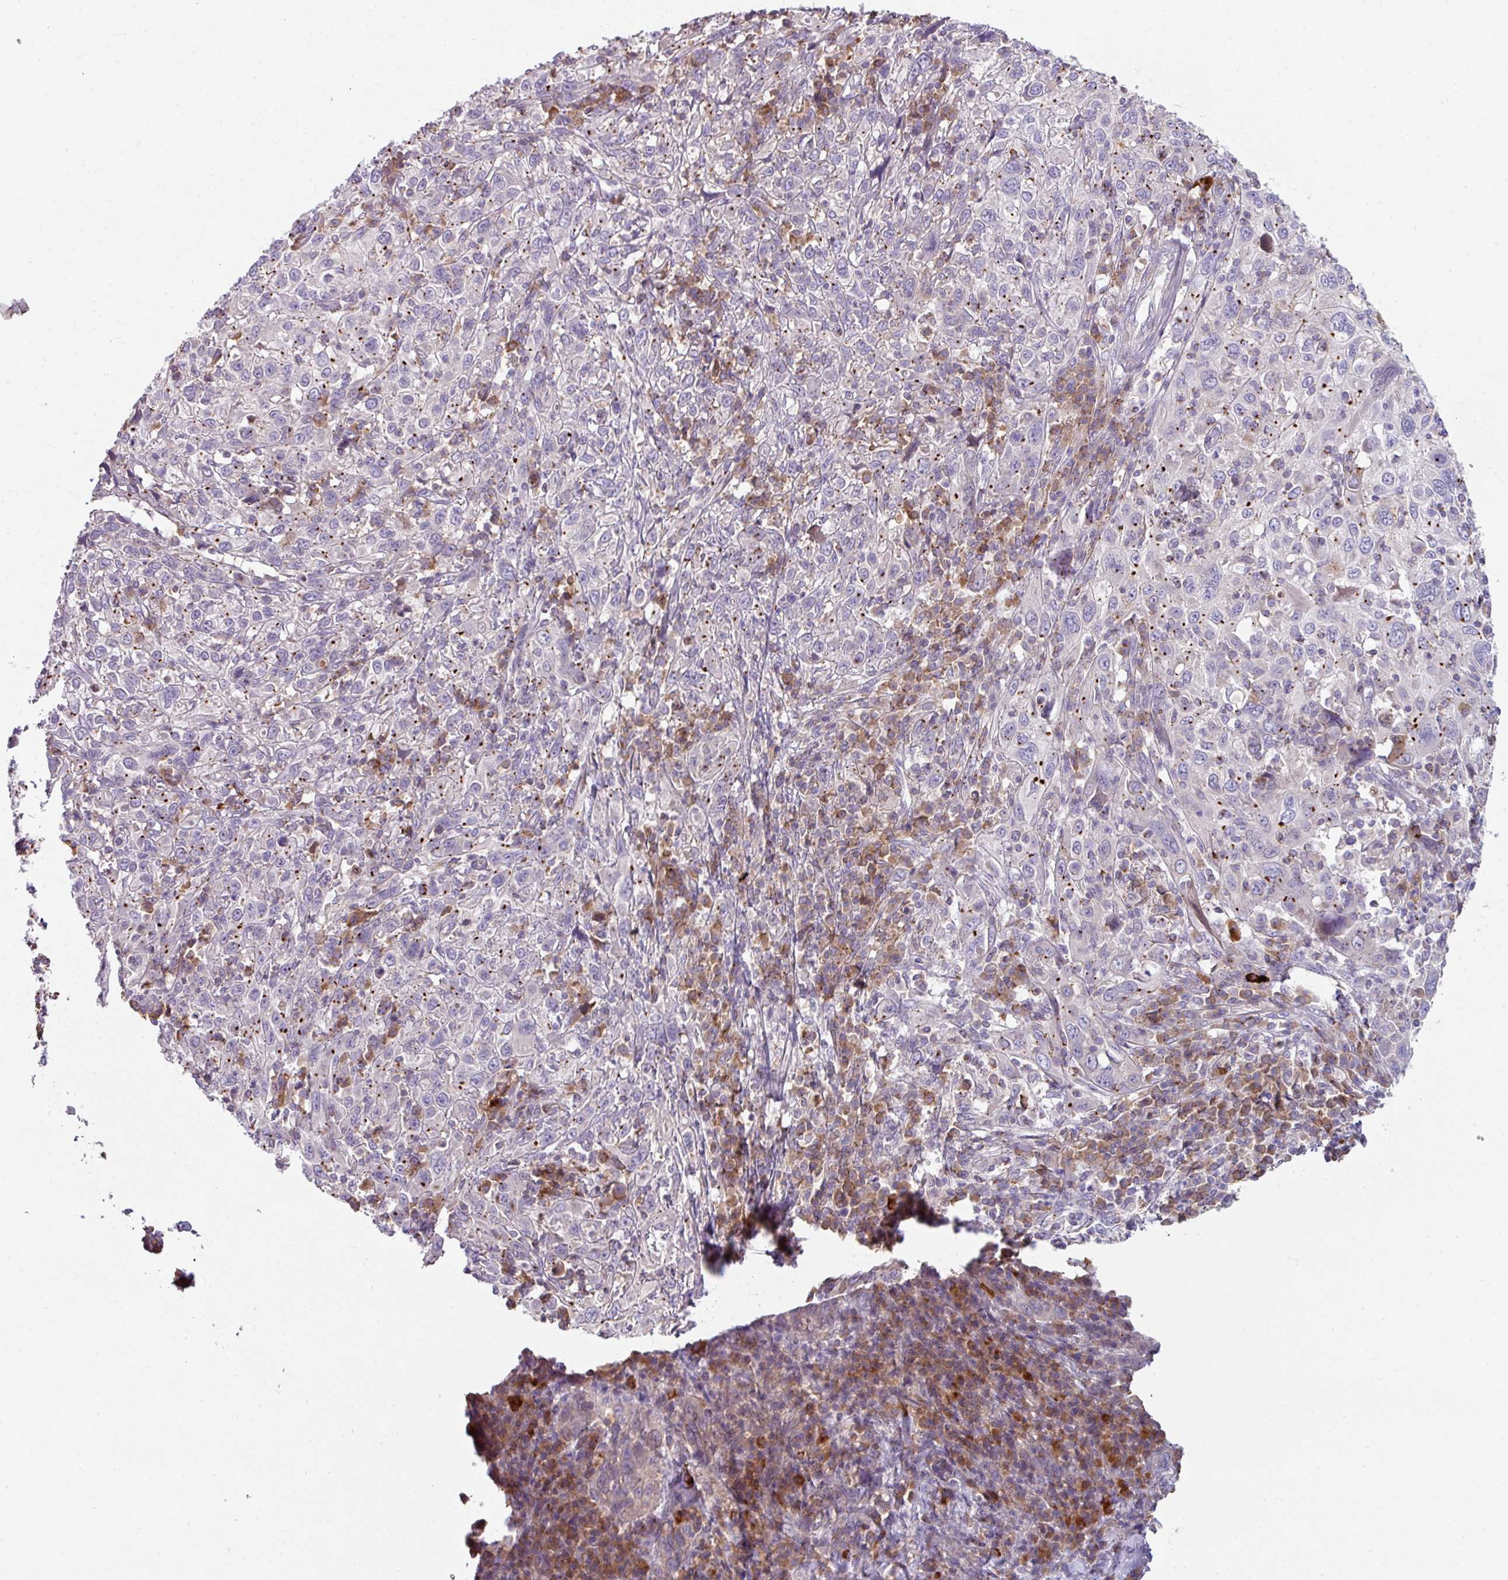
{"staining": {"intensity": "negative", "quantity": "none", "location": "none"}, "tissue": "cervical cancer", "cell_type": "Tumor cells", "image_type": "cancer", "snomed": [{"axis": "morphology", "description": "Squamous cell carcinoma, NOS"}, {"axis": "topography", "description": "Cervix"}], "caption": "This is an immunohistochemistry (IHC) image of squamous cell carcinoma (cervical). There is no staining in tumor cells.", "gene": "SLAMF6", "patient": {"sex": "female", "age": 46}}